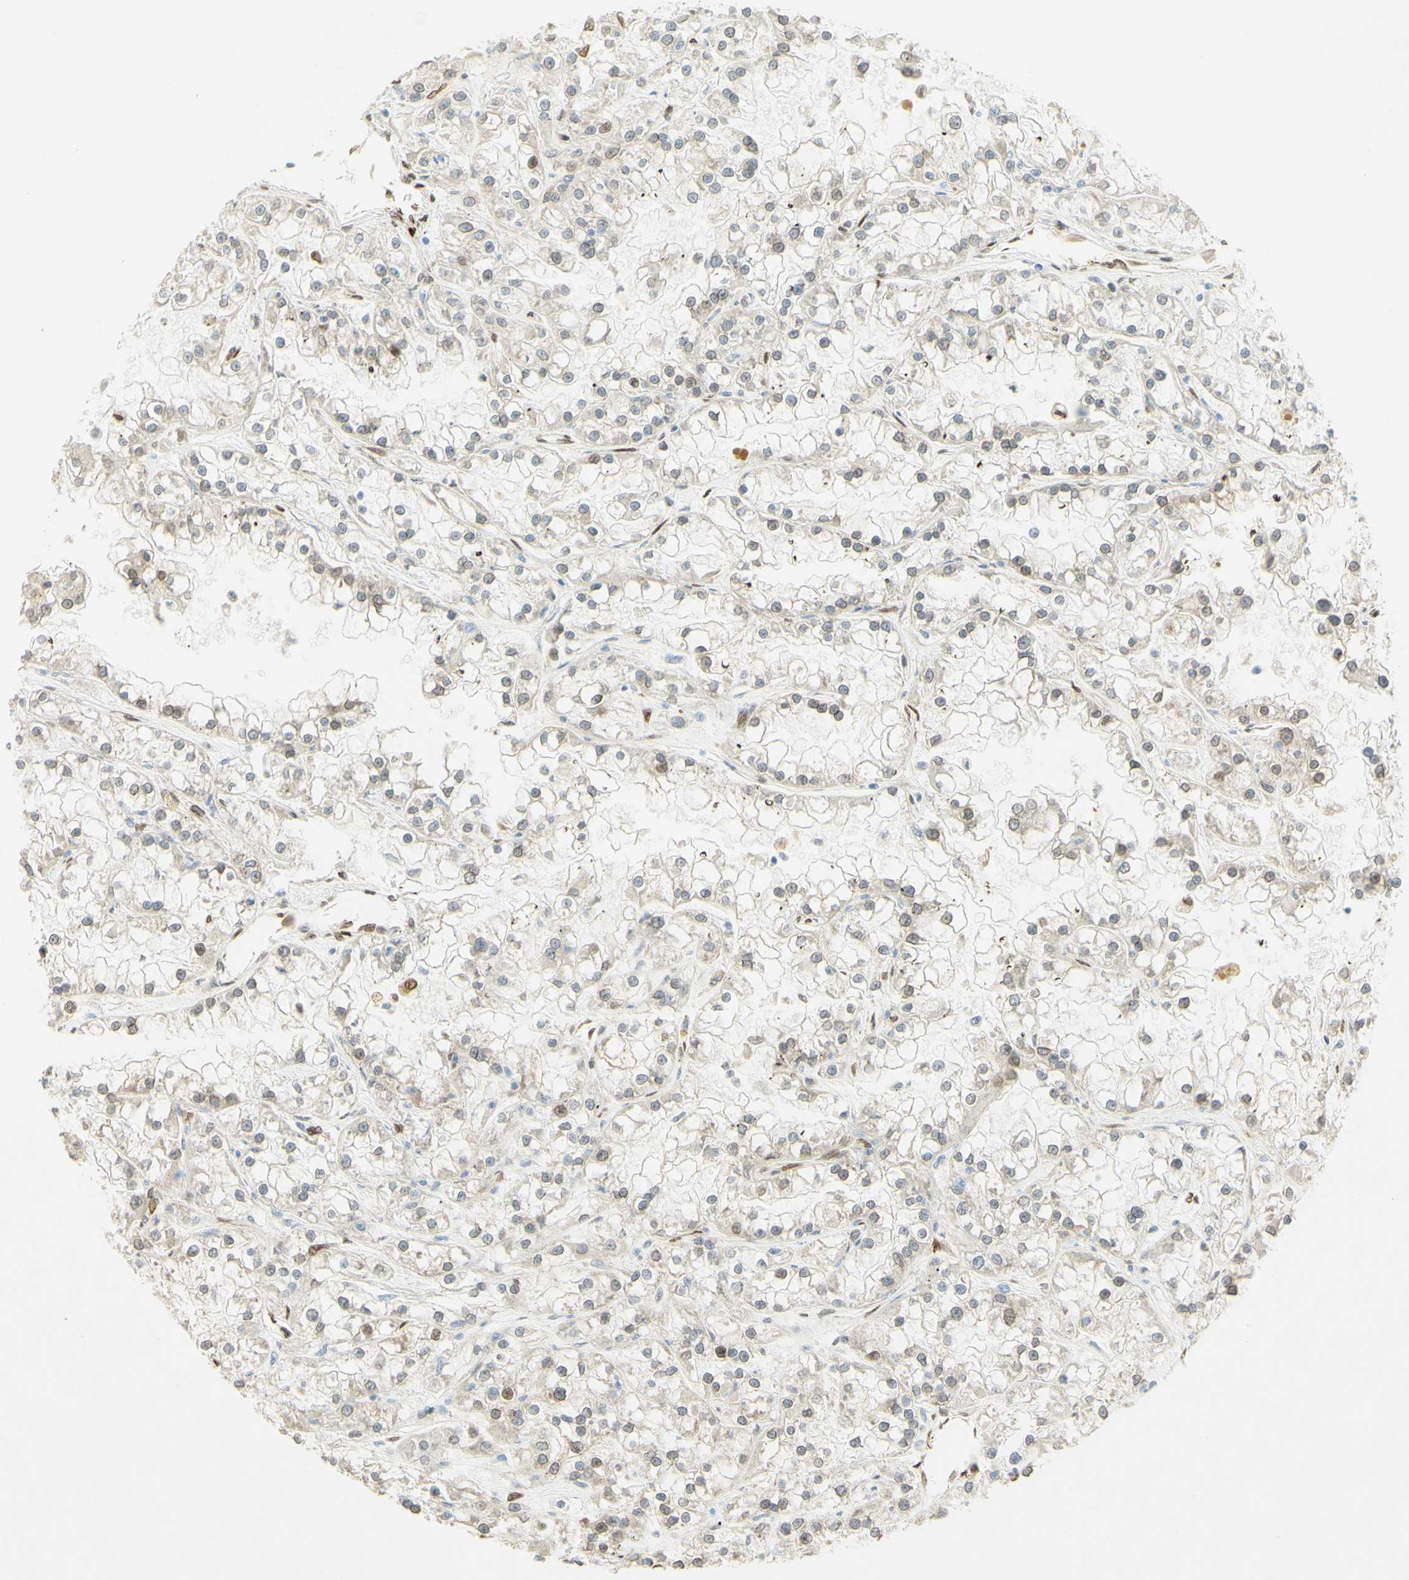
{"staining": {"intensity": "moderate", "quantity": "<25%", "location": "cytoplasmic/membranous,nuclear"}, "tissue": "renal cancer", "cell_type": "Tumor cells", "image_type": "cancer", "snomed": [{"axis": "morphology", "description": "Adenocarcinoma, NOS"}, {"axis": "topography", "description": "Kidney"}], "caption": "Immunohistochemical staining of renal cancer (adenocarcinoma) demonstrates moderate cytoplasmic/membranous and nuclear protein expression in approximately <25% of tumor cells.", "gene": "E2F1", "patient": {"sex": "female", "age": 52}}